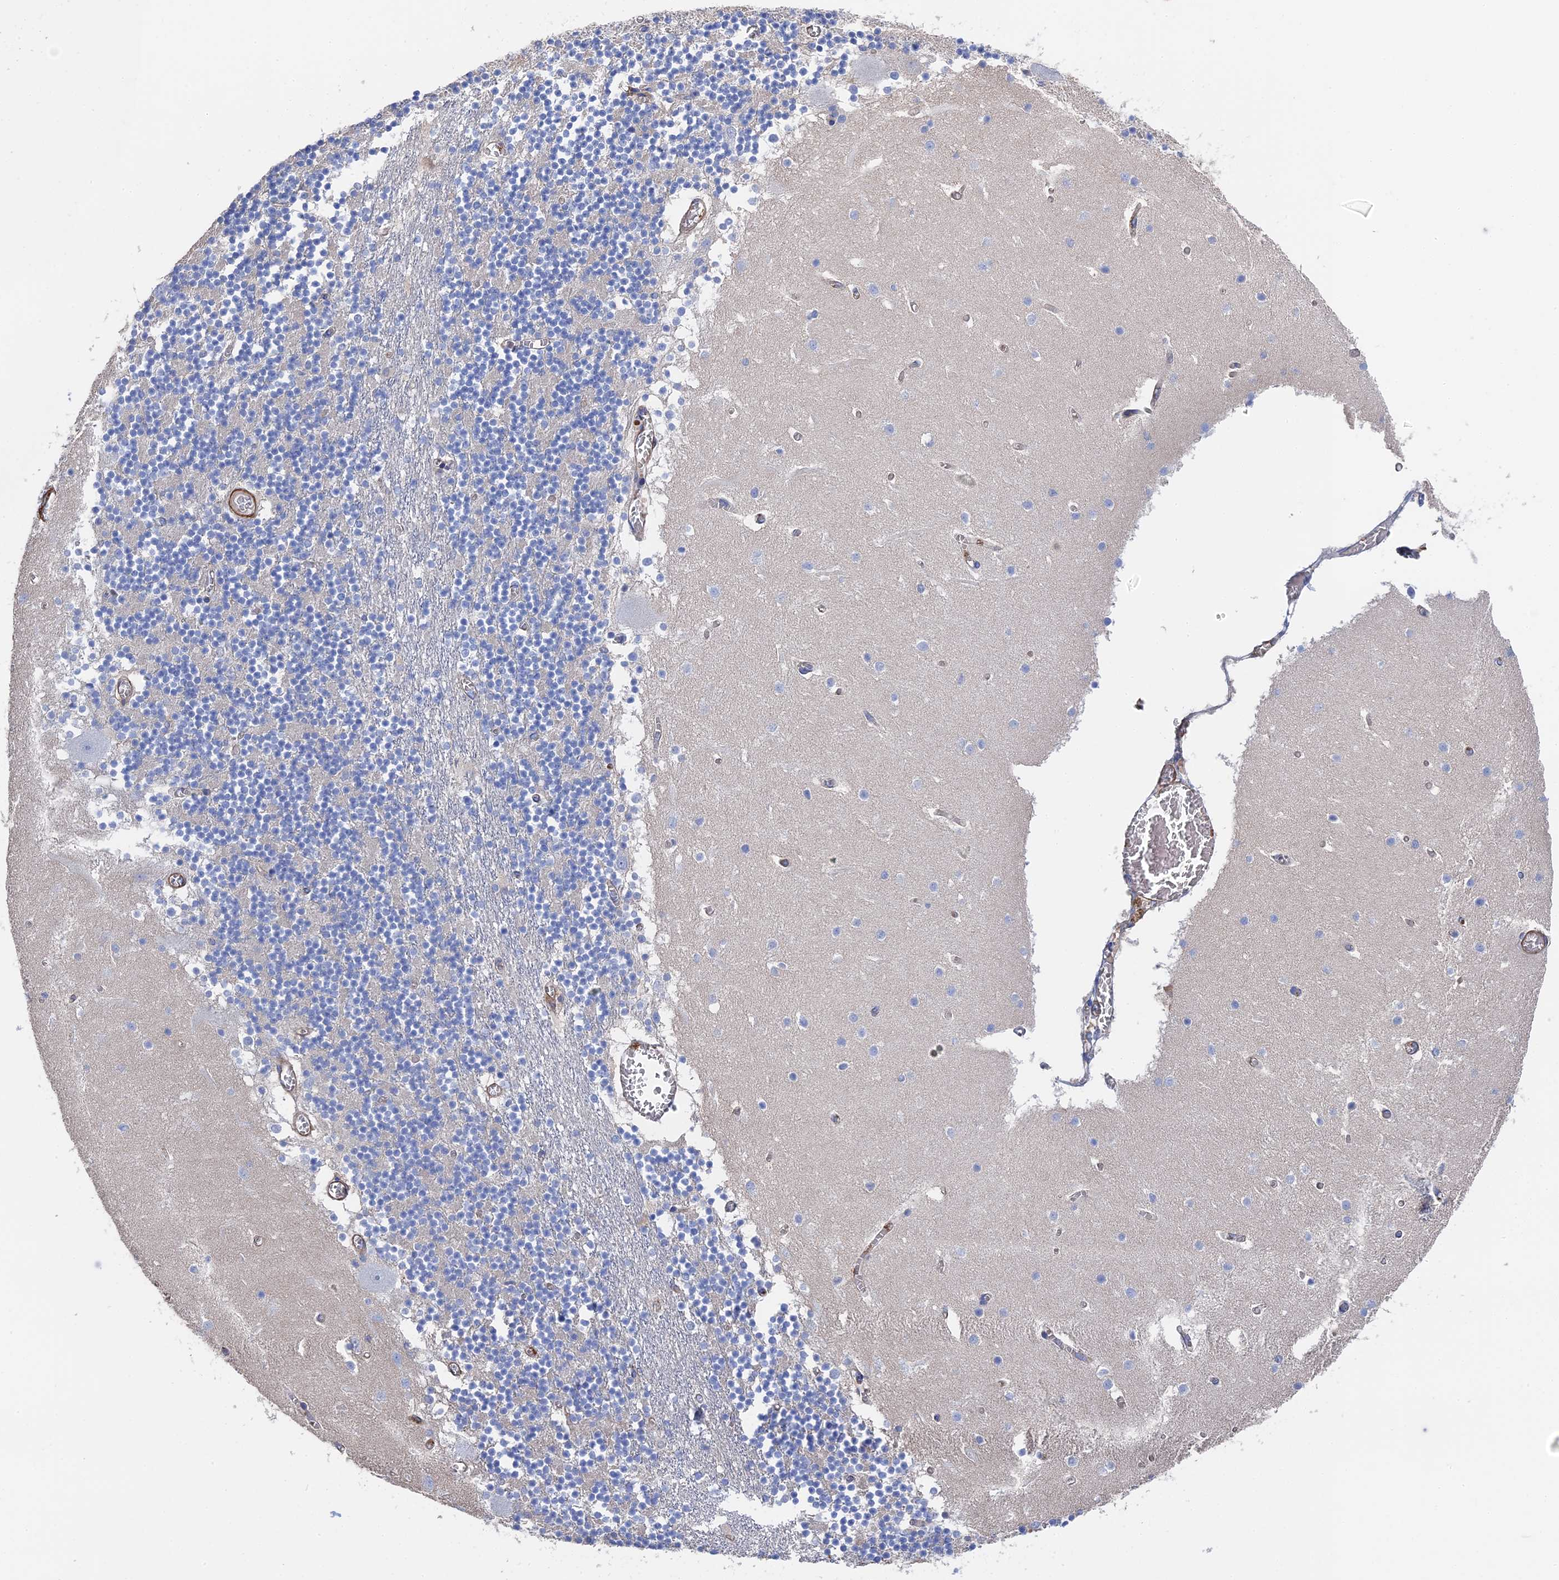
{"staining": {"intensity": "negative", "quantity": "none", "location": "none"}, "tissue": "cerebellum", "cell_type": "Cells in granular layer", "image_type": "normal", "snomed": [{"axis": "morphology", "description": "Normal tissue, NOS"}, {"axis": "topography", "description": "Cerebellum"}], "caption": "The photomicrograph exhibits no staining of cells in granular layer in normal cerebellum. (DAB (3,3'-diaminobenzidine) immunohistochemistry, high magnification).", "gene": "STRA6", "patient": {"sex": "female", "age": 28}}